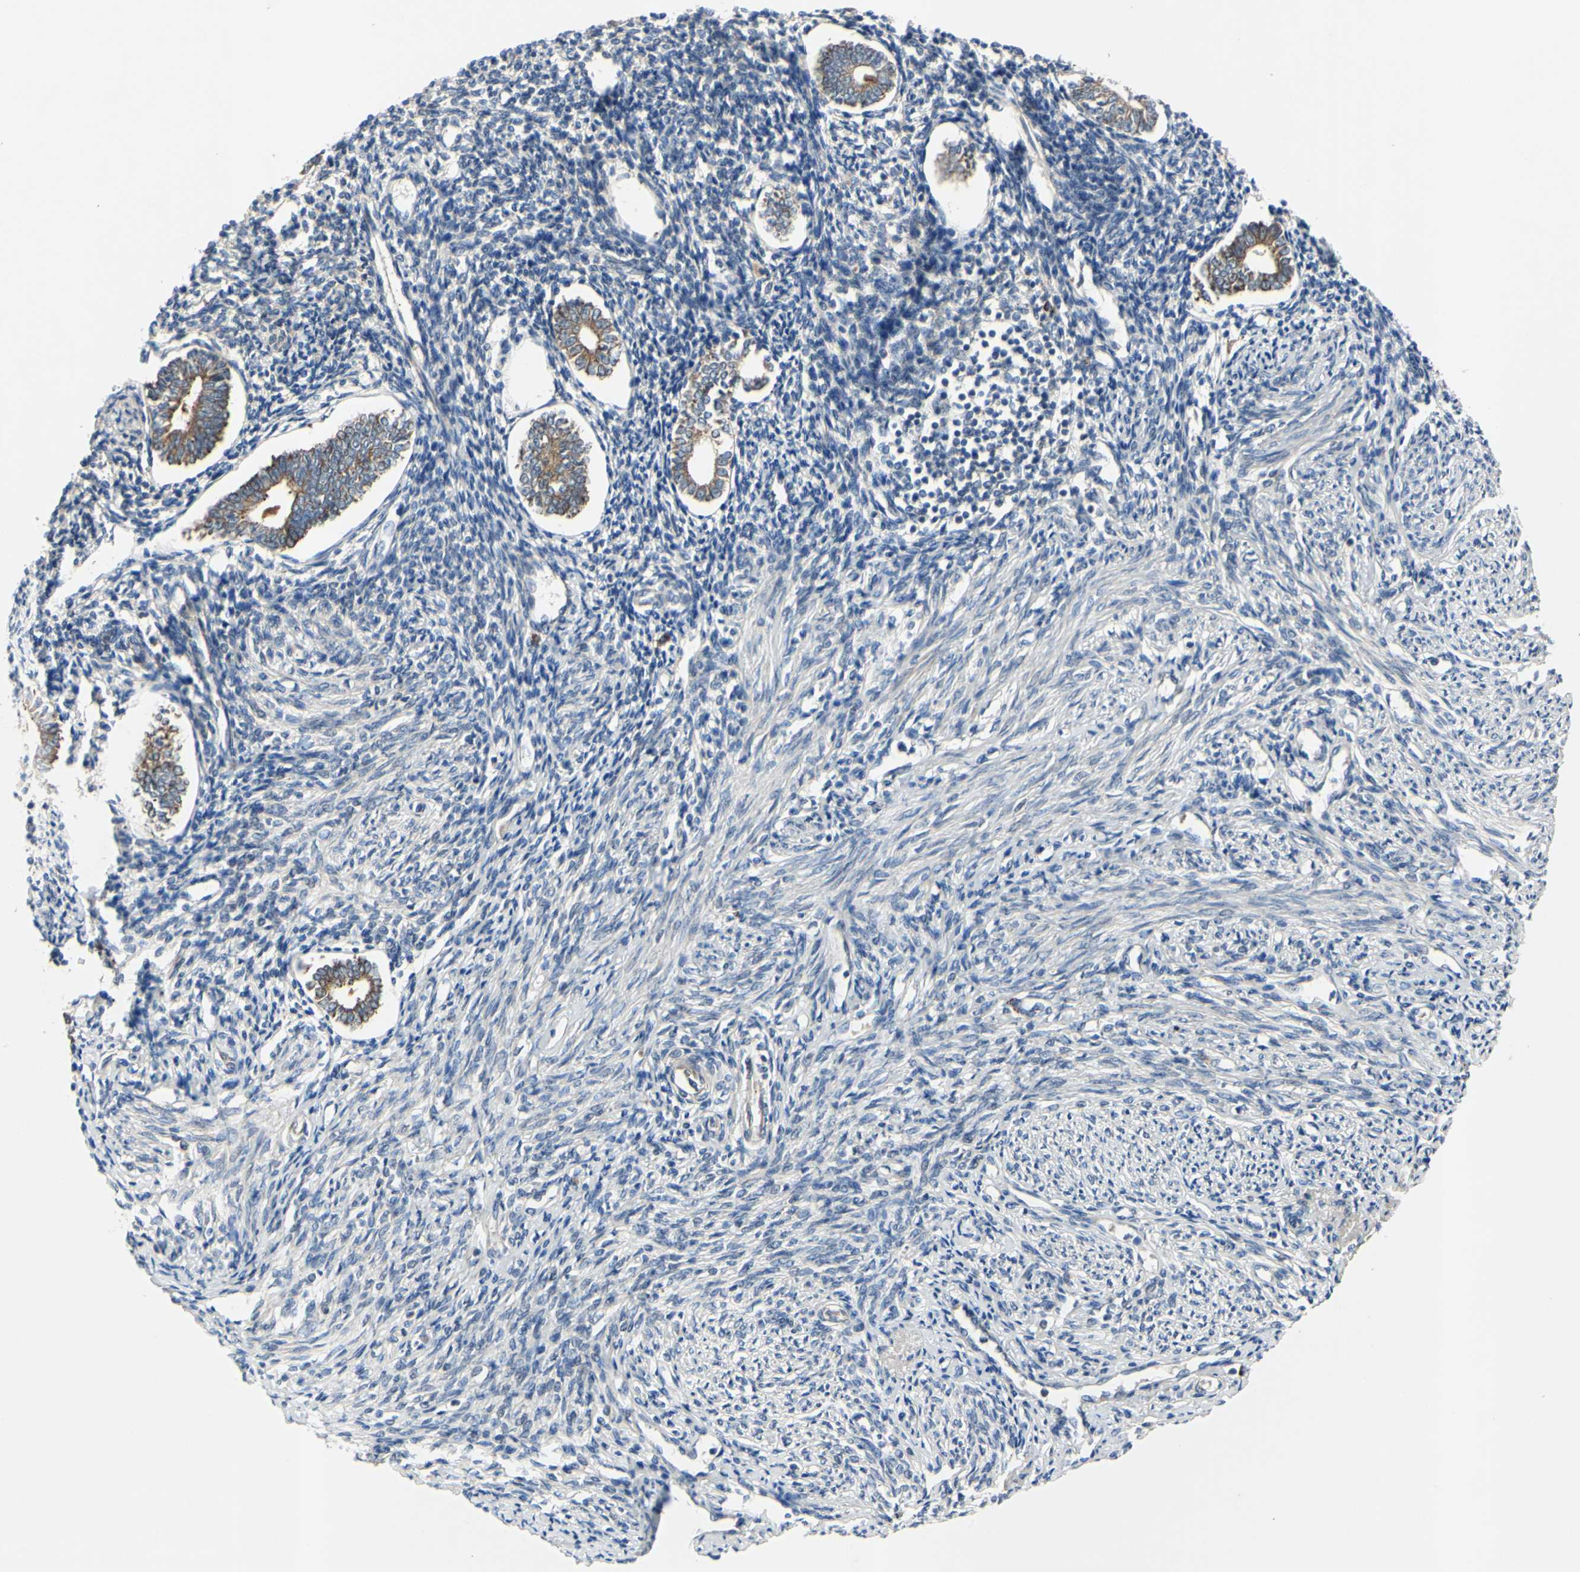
{"staining": {"intensity": "weak", "quantity": "25%-75%", "location": "cytoplasmic/membranous"}, "tissue": "endometrium", "cell_type": "Cells in endometrial stroma", "image_type": "normal", "snomed": [{"axis": "morphology", "description": "Normal tissue, NOS"}, {"axis": "topography", "description": "Endometrium"}], "caption": "Normal endometrium was stained to show a protein in brown. There is low levels of weak cytoplasmic/membranous expression in about 25%-75% of cells in endometrial stroma. The protein of interest is shown in brown color, while the nuclei are stained blue.", "gene": "XIAP", "patient": {"sex": "female", "age": 71}}